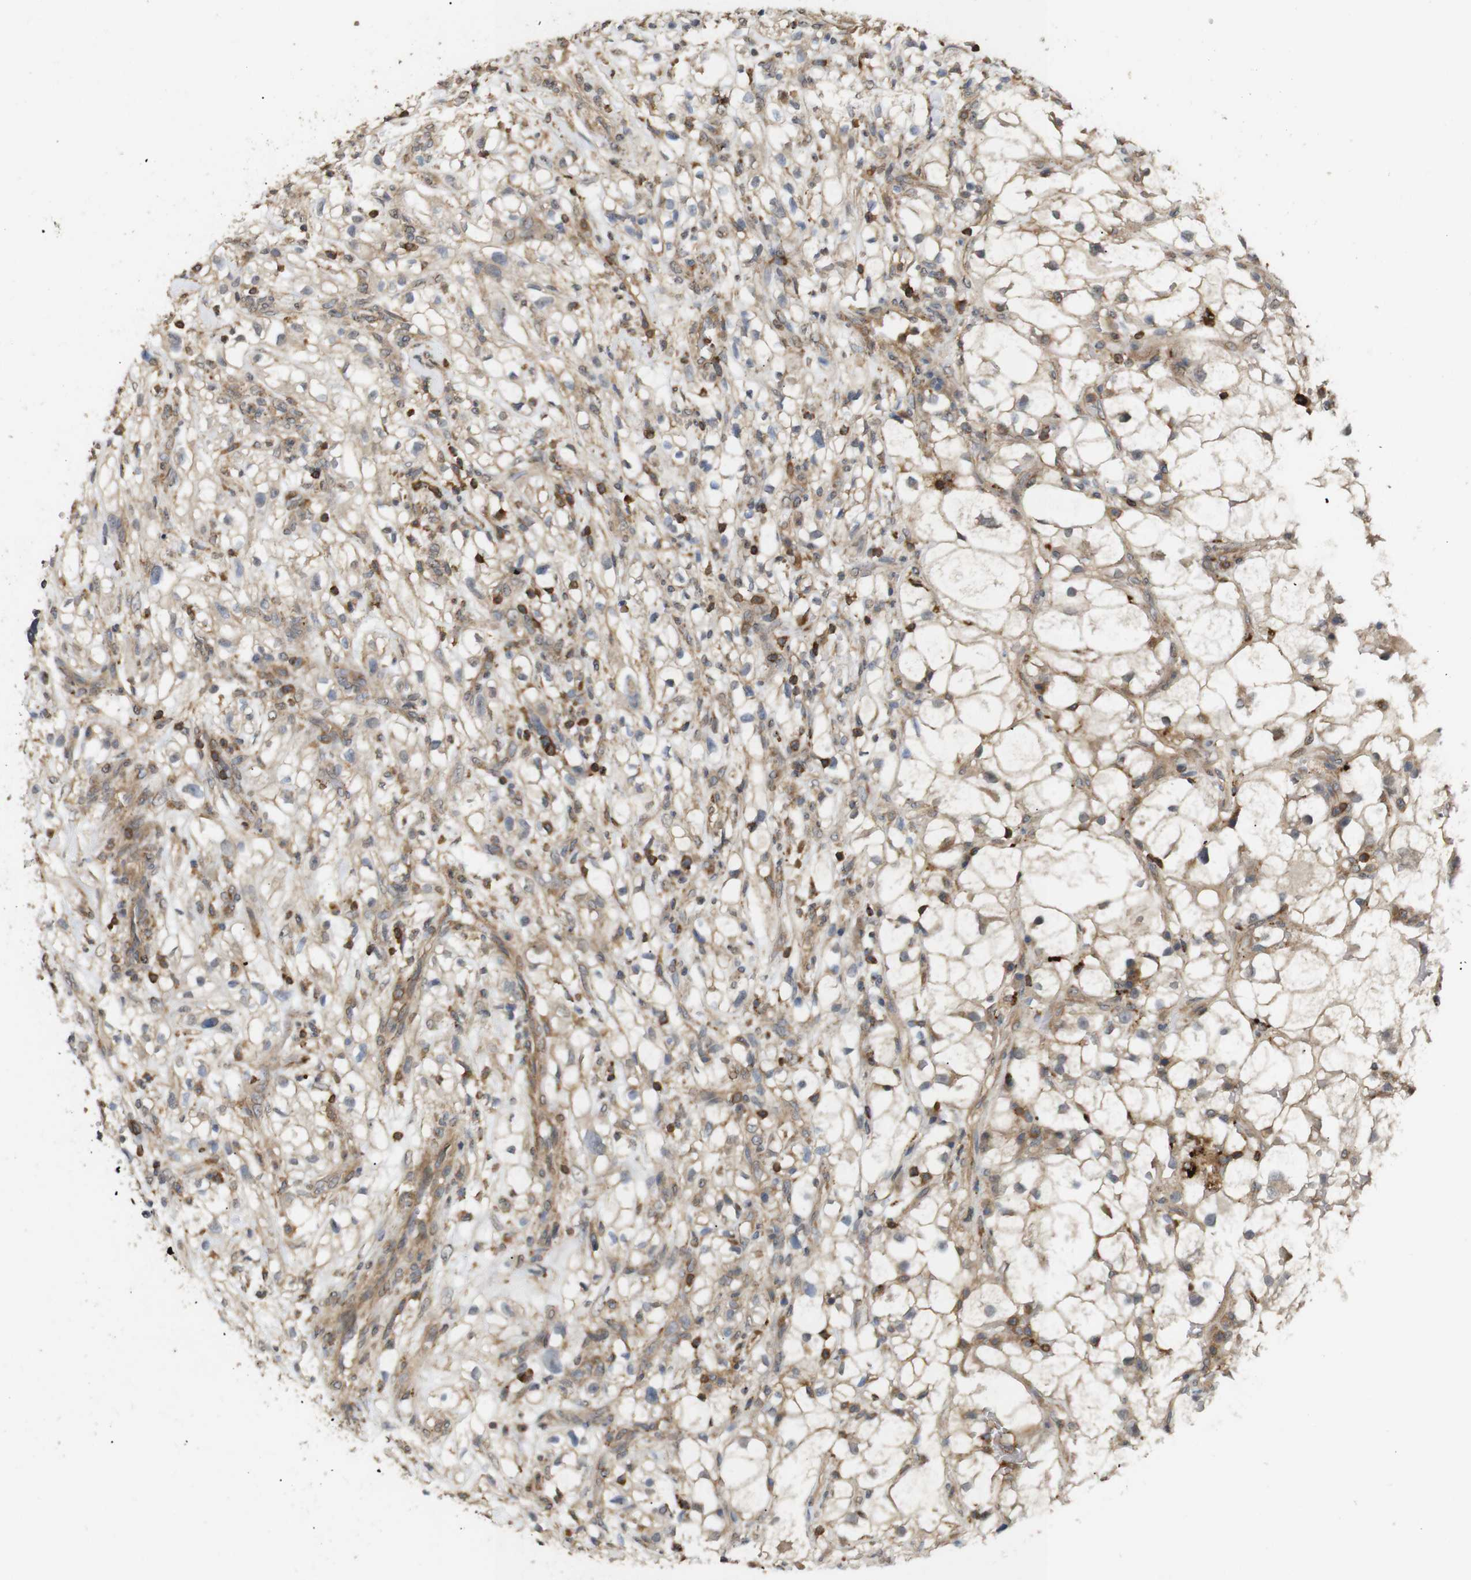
{"staining": {"intensity": "moderate", "quantity": ">75%", "location": "cytoplasmic/membranous"}, "tissue": "renal cancer", "cell_type": "Tumor cells", "image_type": "cancer", "snomed": [{"axis": "morphology", "description": "Adenocarcinoma, NOS"}, {"axis": "topography", "description": "Kidney"}], "caption": "An immunohistochemistry micrograph of neoplastic tissue is shown. Protein staining in brown highlights moderate cytoplasmic/membranous positivity in adenocarcinoma (renal) within tumor cells.", "gene": "KSR1", "patient": {"sex": "female", "age": 60}}